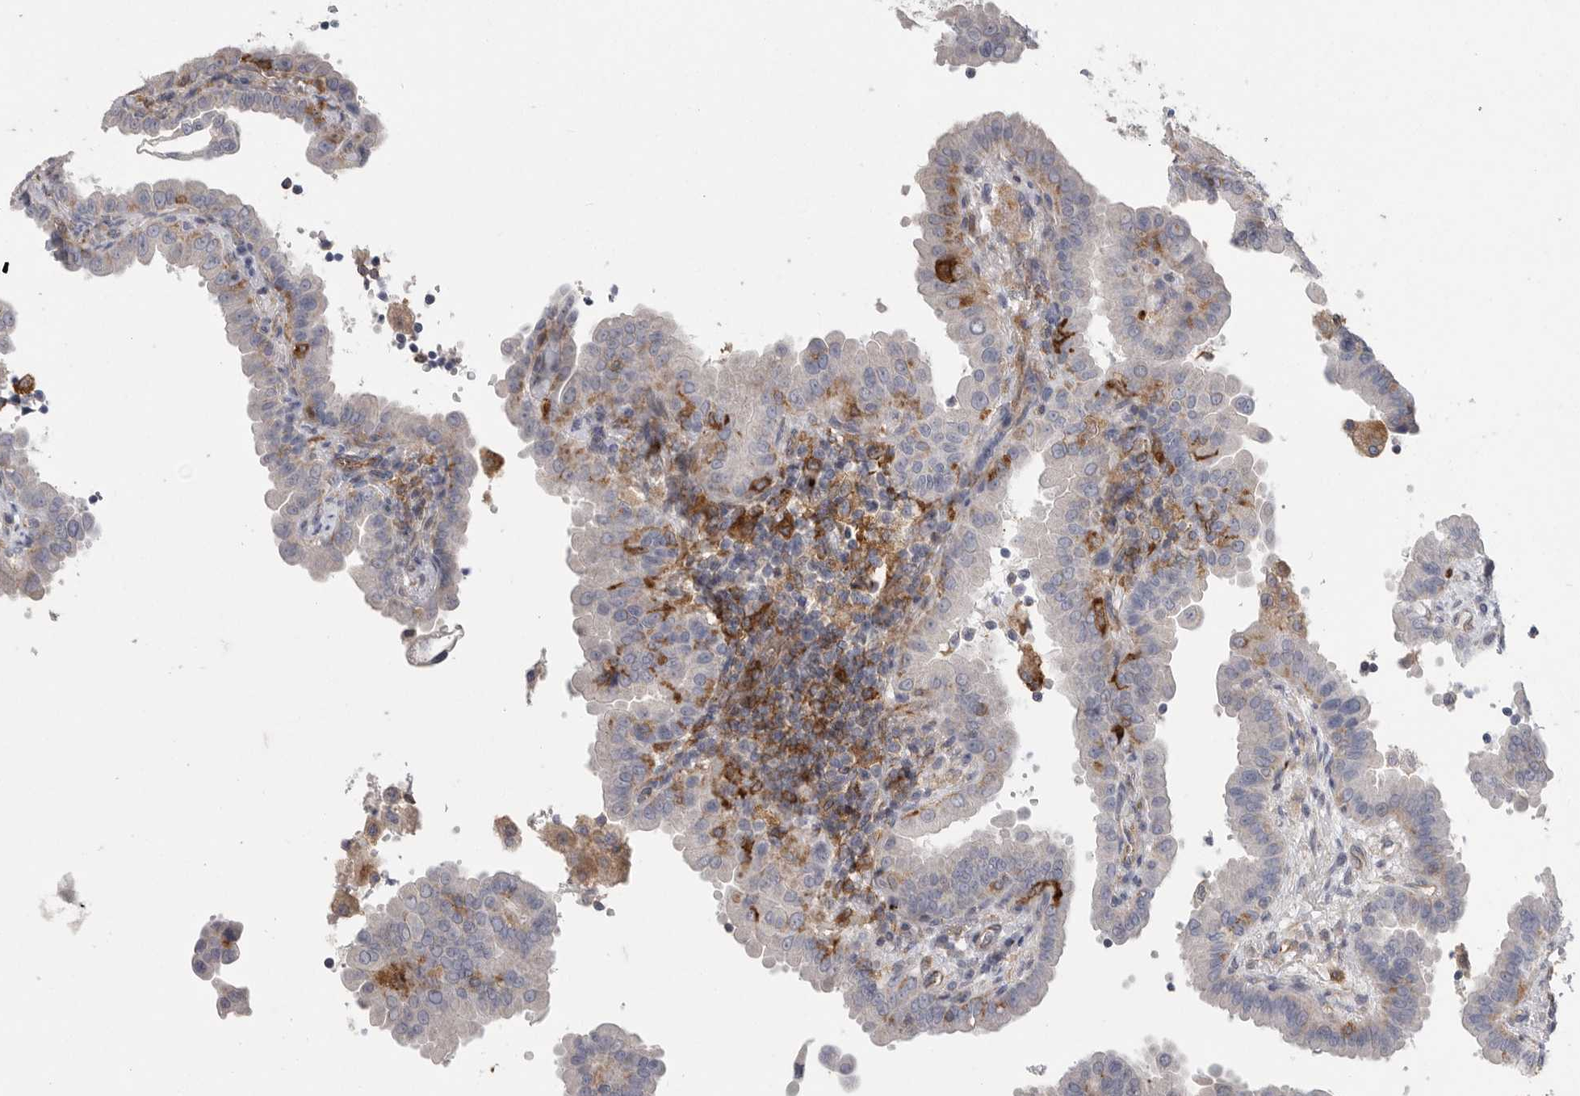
{"staining": {"intensity": "negative", "quantity": "none", "location": "none"}, "tissue": "thyroid cancer", "cell_type": "Tumor cells", "image_type": "cancer", "snomed": [{"axis": "morphology", "description": "Papillary adenocarcinoma, NOS"}, {"axis": "topography", "description": "Thyroid gland"}], "caption": "Immunohistochemistry (IHC) histopathology image of thyroid cancer stained for a protein (brown), which exhibits no positivity in tumor cells.", "gene": "SIGLEC10", "patient": {"sex": "male", "age": 33}}